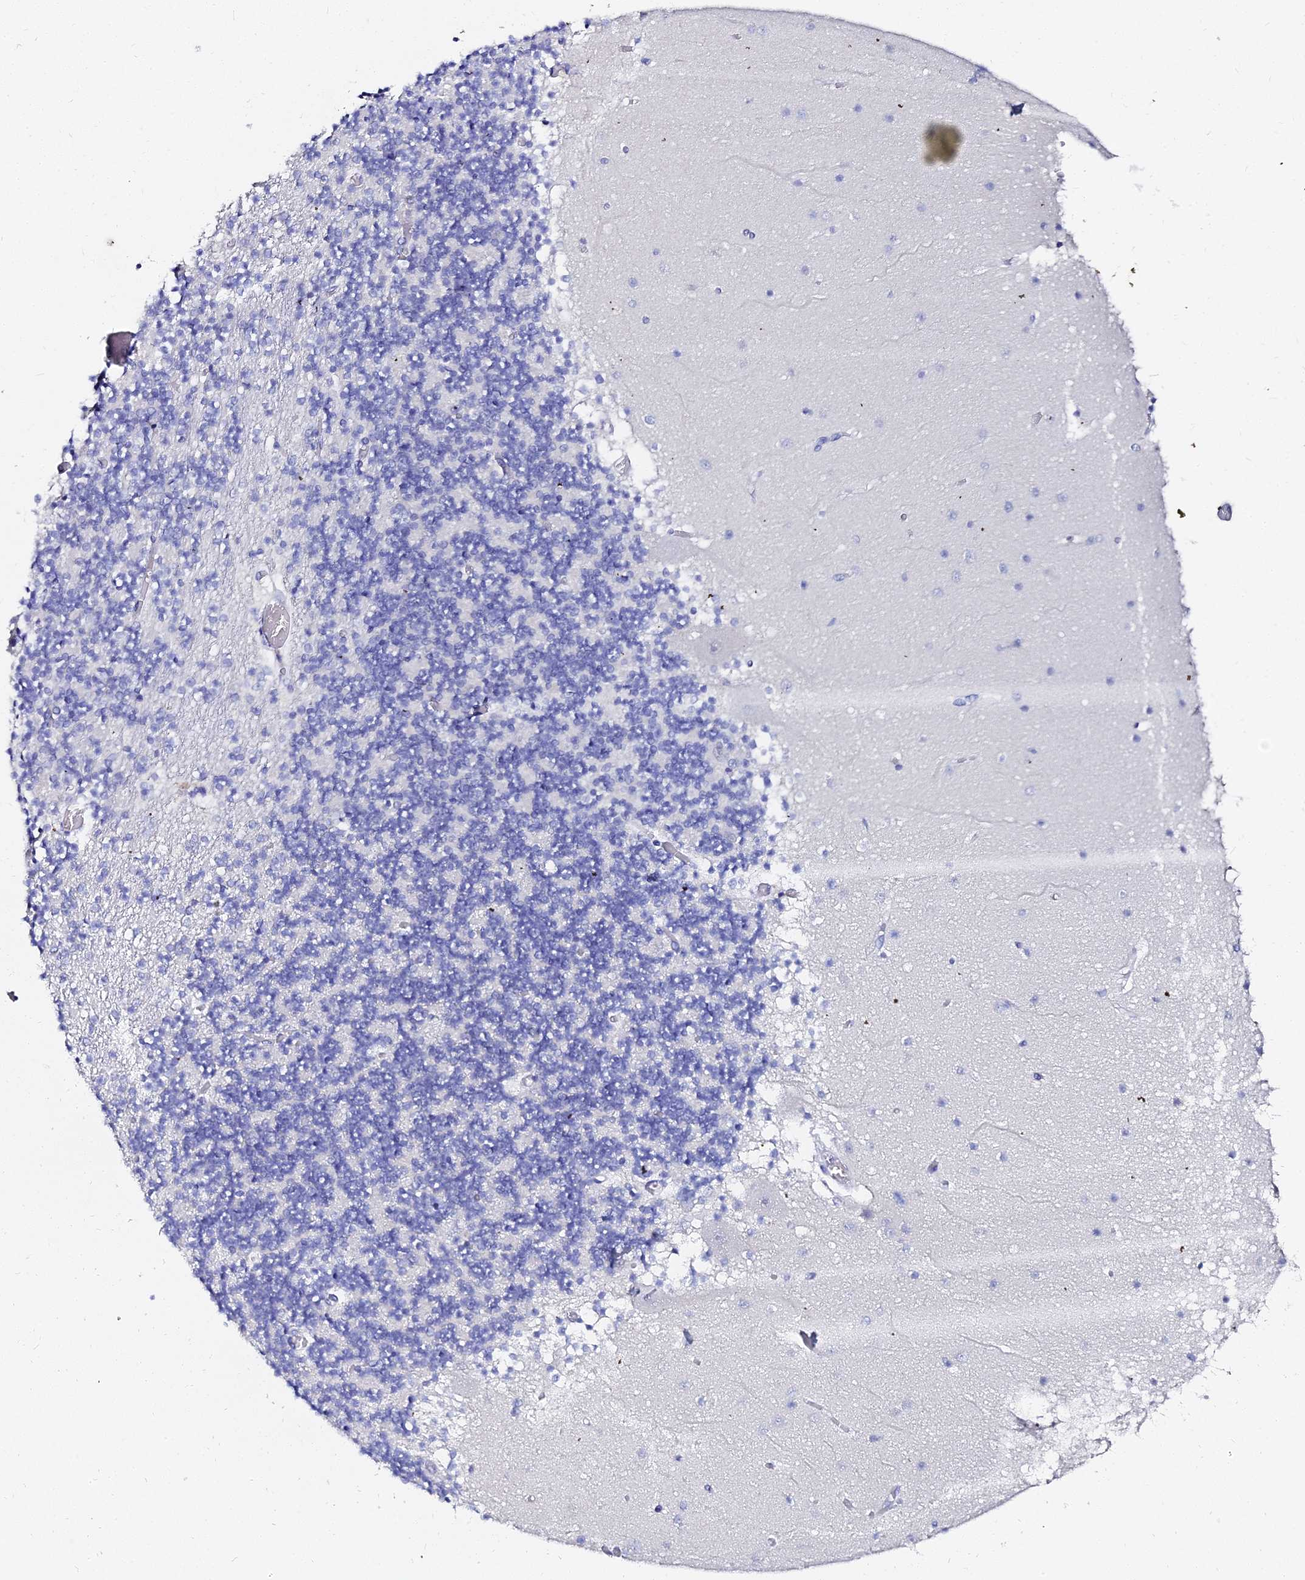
{"staining": {"intensity": "negative", "quantity": "none", "location": "none"}, "tissue": "cerebellum", "cell_type": "Cells in granular layer", "image_type": "normal", "snomed": [{"axis": "morphology", "description": "Normal tissue, NOS"}, {"axis": "topography", "description": "Cerebellum"}], "caption": "Immunohistochemistry (IHC) micrograph of unremarkable cerebellum: cerebellum stained with DAB (3,3'-diaminobenzidine) displays no significant protein positivity in cells in granular layer.", "gene": "KRT17", "patient": {"sex": "female", "age": 28}}